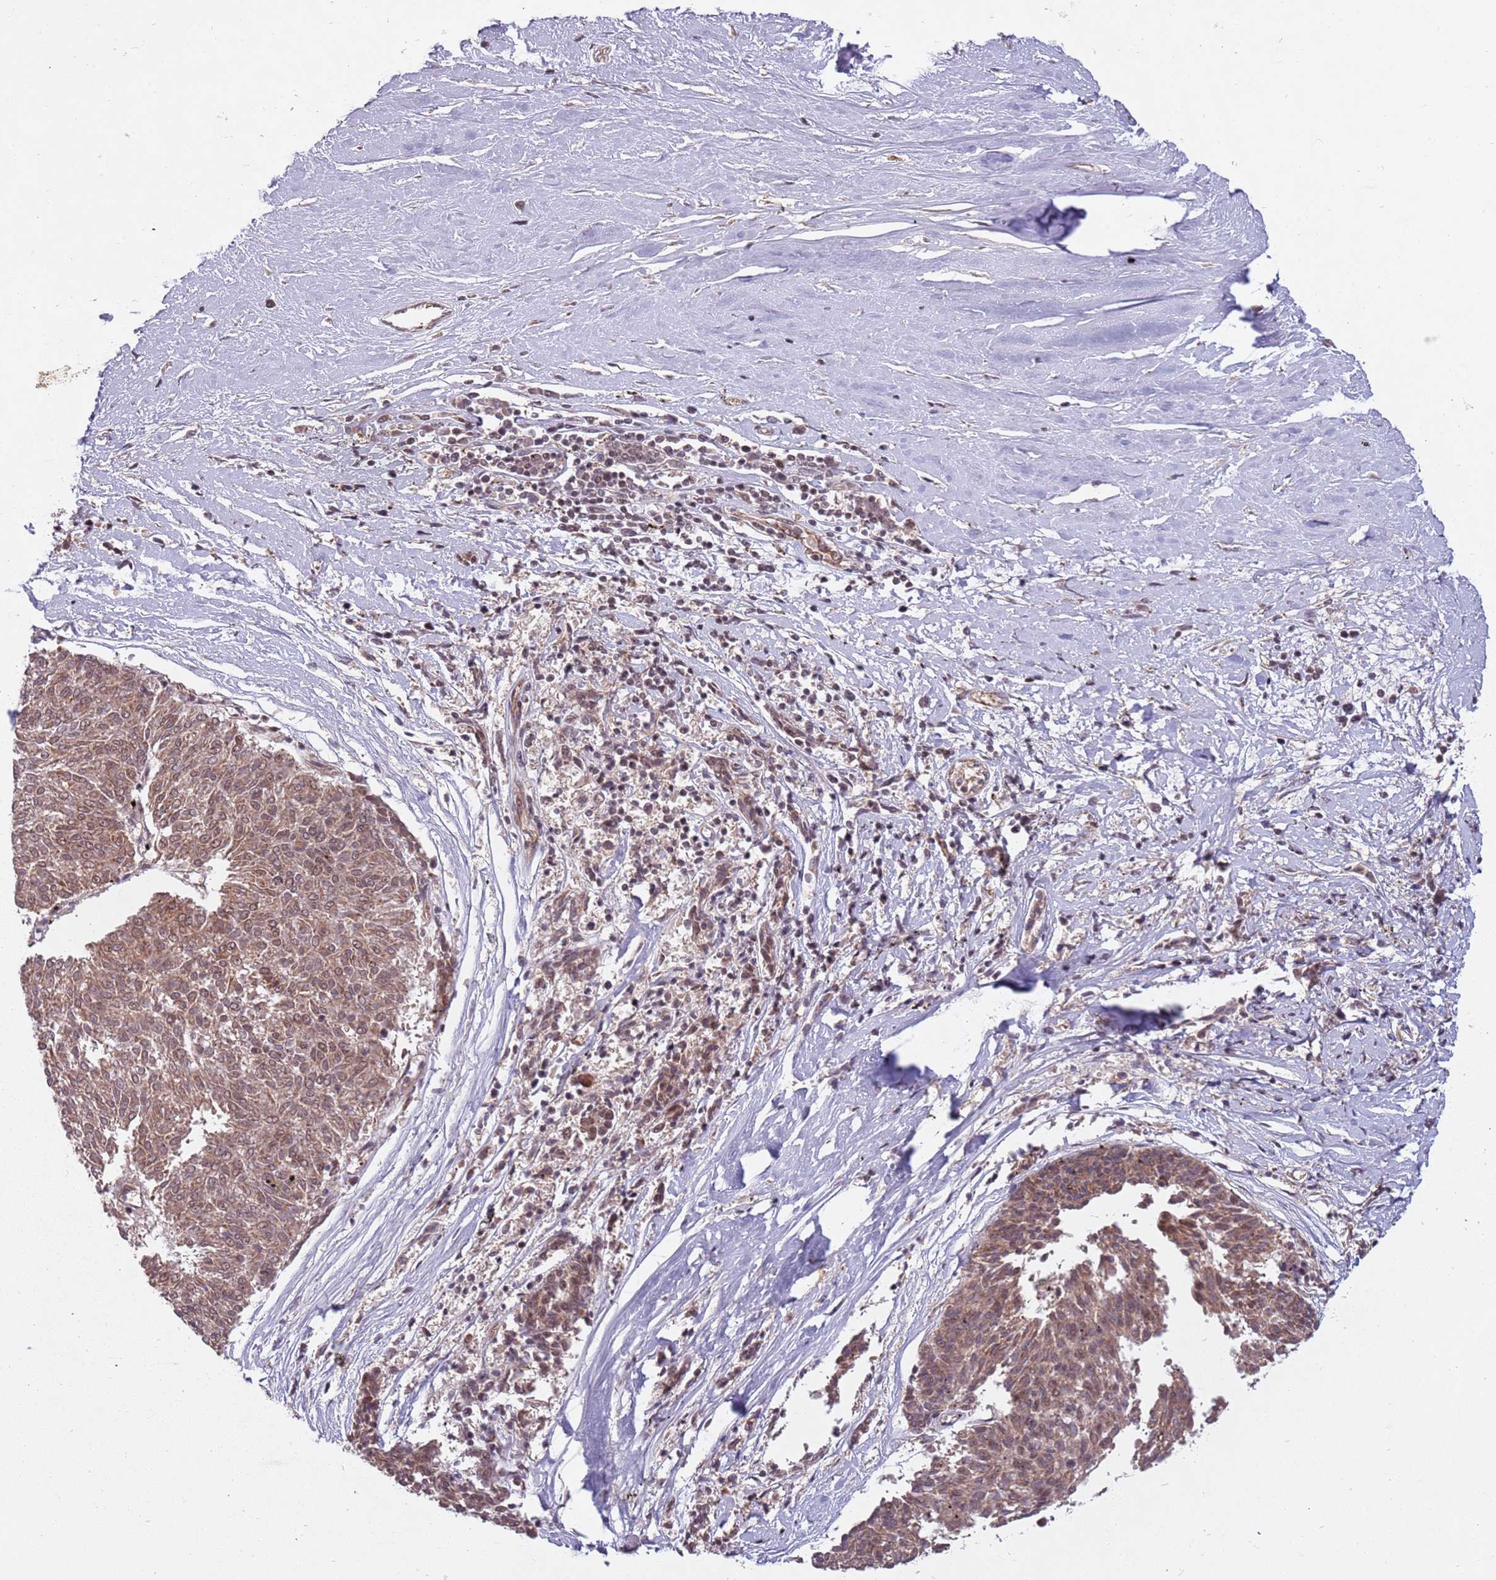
{"staining": {"intensity": "moderate", "quantity": ">75%", "location": "cytoplasmic/membranous"}, "tissue": "melanoma", "cell_type": "Tumor cells", "image_type": "cancer", "snomed": [{"axis": "morphology", "description": "Malignant melanoma, NOS"}, {"axis": "topography", "description": "Skin"}], "caption": "Immunohistochemical staining of melanoma exhibits medium levels of moderate cytoplasmic/membranous protein expression in approximately >75% of tumor cells.", "gene": "SUDS3", "patient": {"sex": "female", "age": 72}}